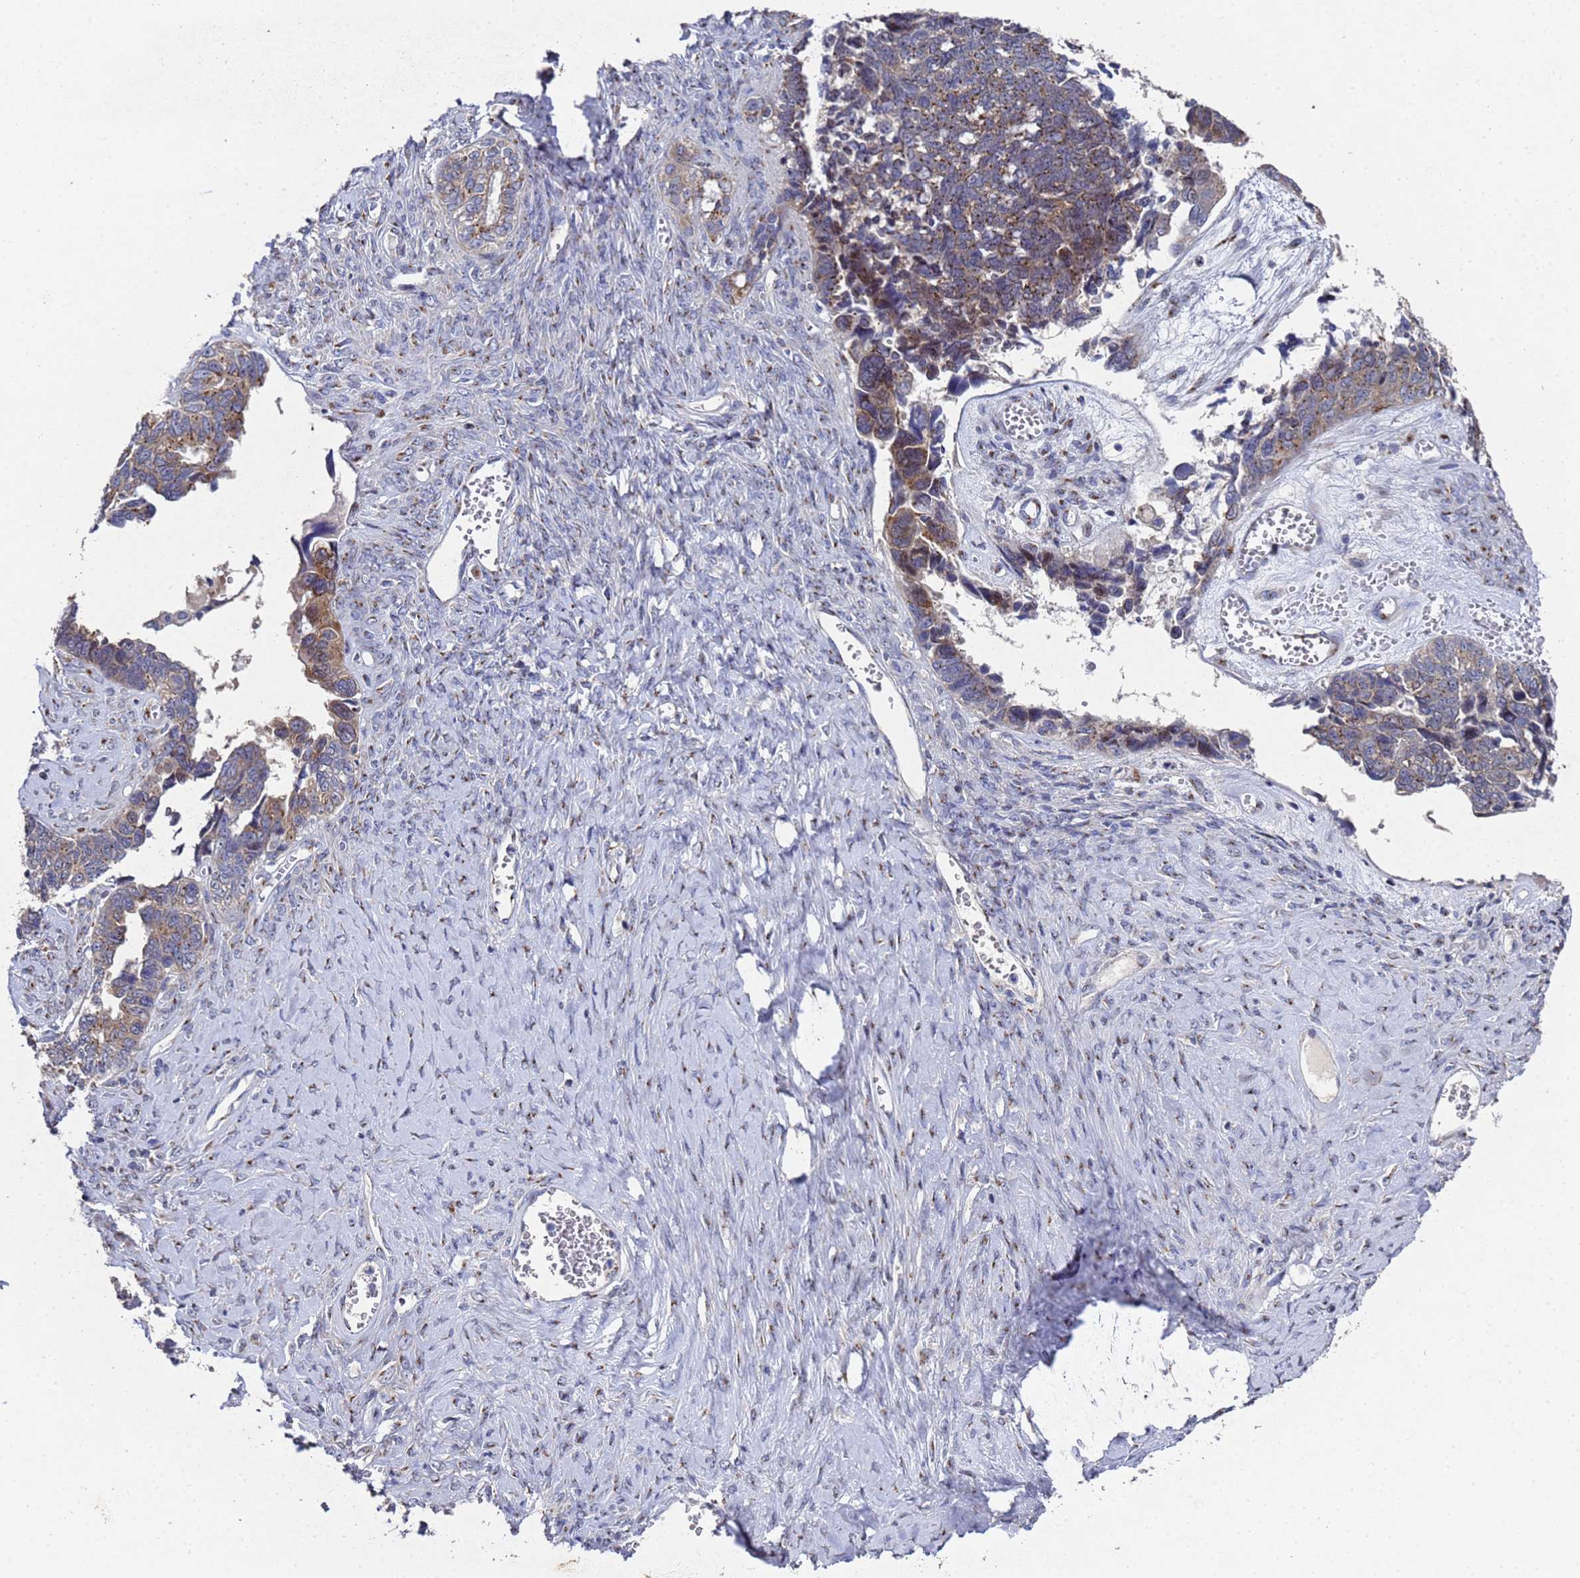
{"staining": {"intensity": "moderate", "quantity": ">75%", "location": "cytoplasmic/membranous"}, "tissue": "ovarian cancer", "cell_type": "Tumor cells", "image_type": "cancer", "snomed": [{"axis": "morphology", "description": "Cystadenocarcinoma, serous, NOS"}, {"axis": "topography", "description": "Ovary"}], "caption": "Tumor cells exhibit medium levels of moderate cytoplasmic/membranous expression in about >75% of cells in ovarian cancer (serous cystadenocarcinoma).", "gene": "NSUN6", "patient": {"sex": "female", "age": 79}}